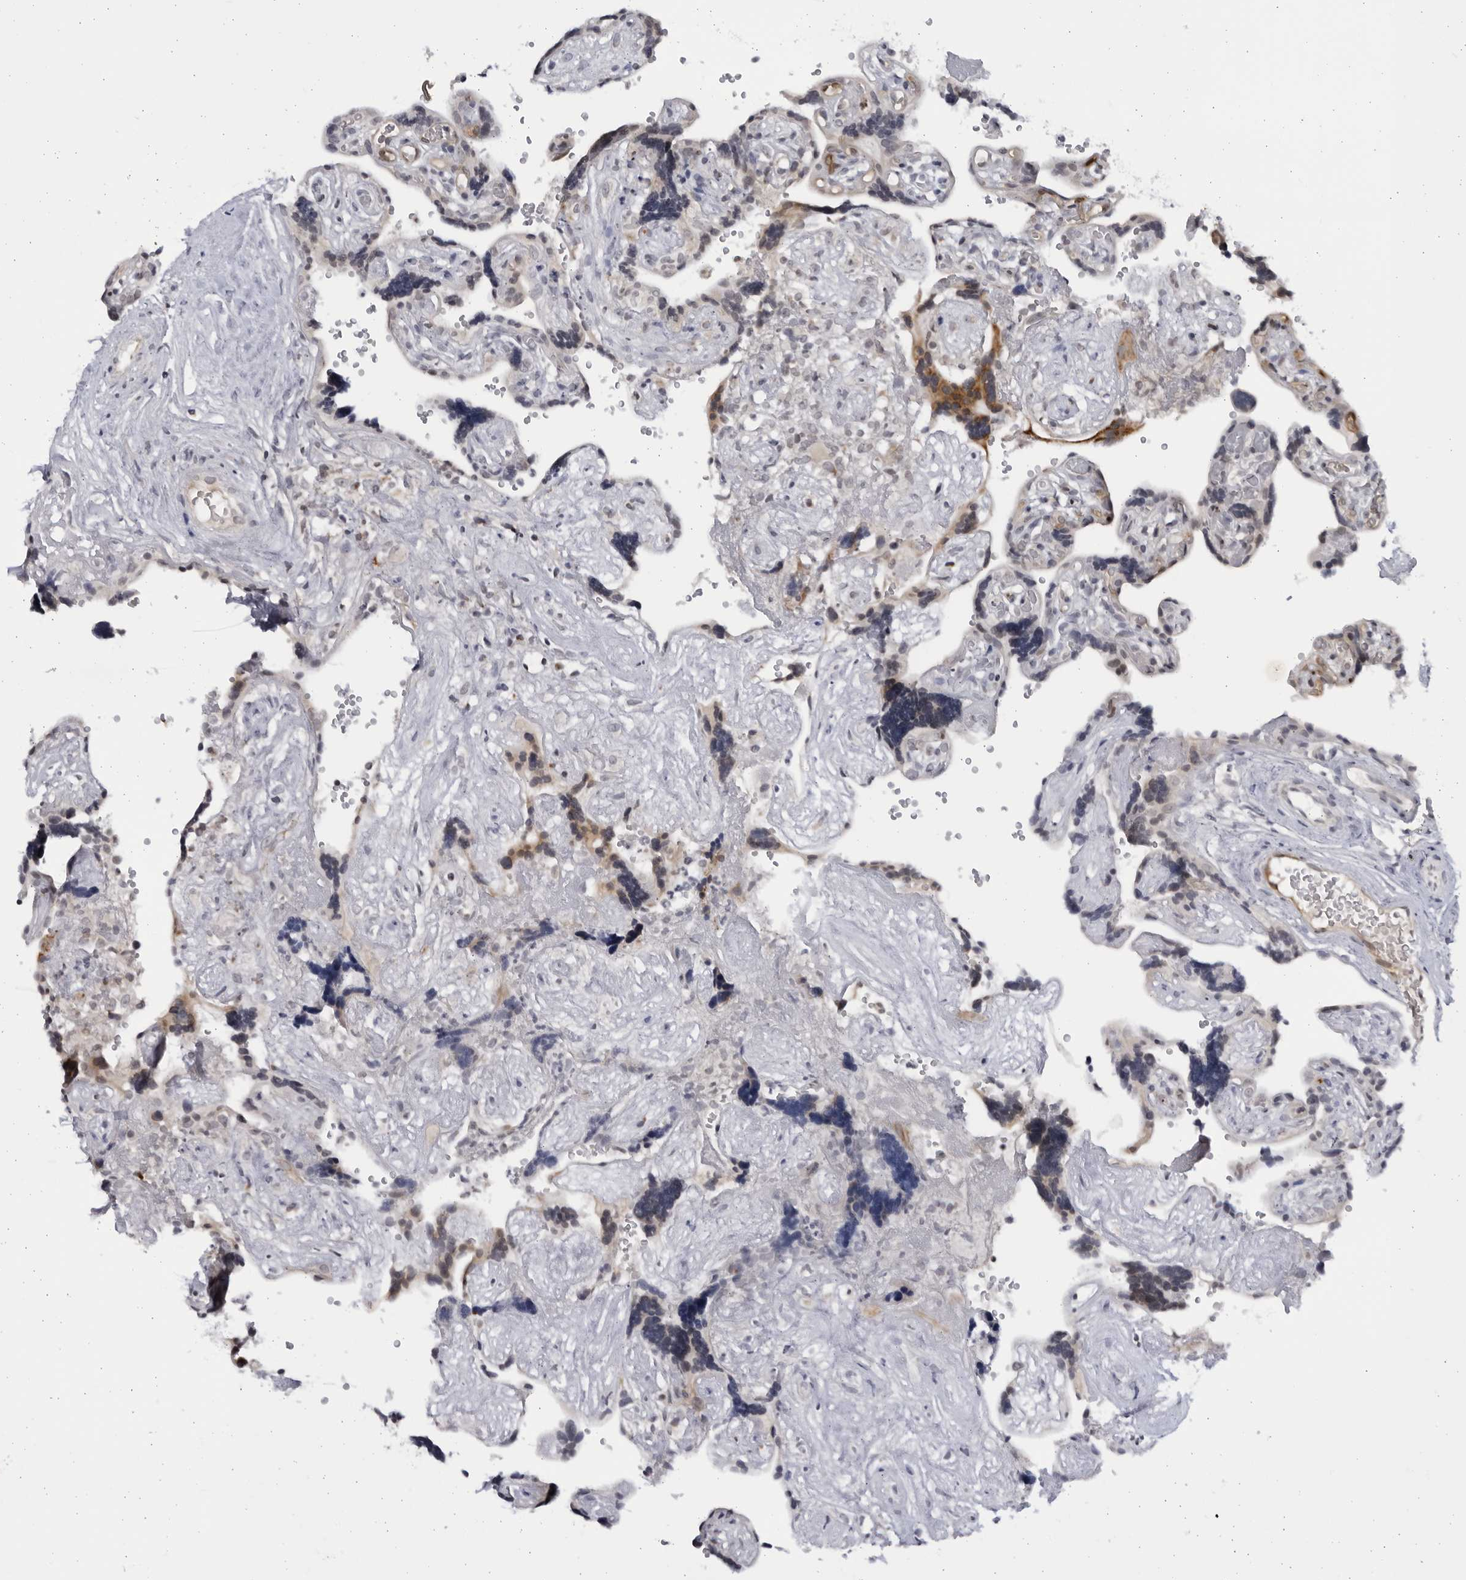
{"staining": {"intensity": "weak", "quantity": ">75%", "location": "cytoplasmic/membranous"}, "tissue": "placenta", "cell_type": "Decidual cells", "image_type": "normal", "snomed": [{"axis": "morphology", "description": "Normal tissue, NOS"}, {"axis": "topography", "description": "Placenta"}], "caption": "DAB (3,3'-diaminobenzidine) immunohistochemical staining of benign human placenta exhibits weak cytoplasmic/membranous protein staining in about >75% of decidual cells. (IHC, brightfield microscopy, high magnification).", "gene": "SLC25A22", "patient": {"sex": "female", "age": 30}}